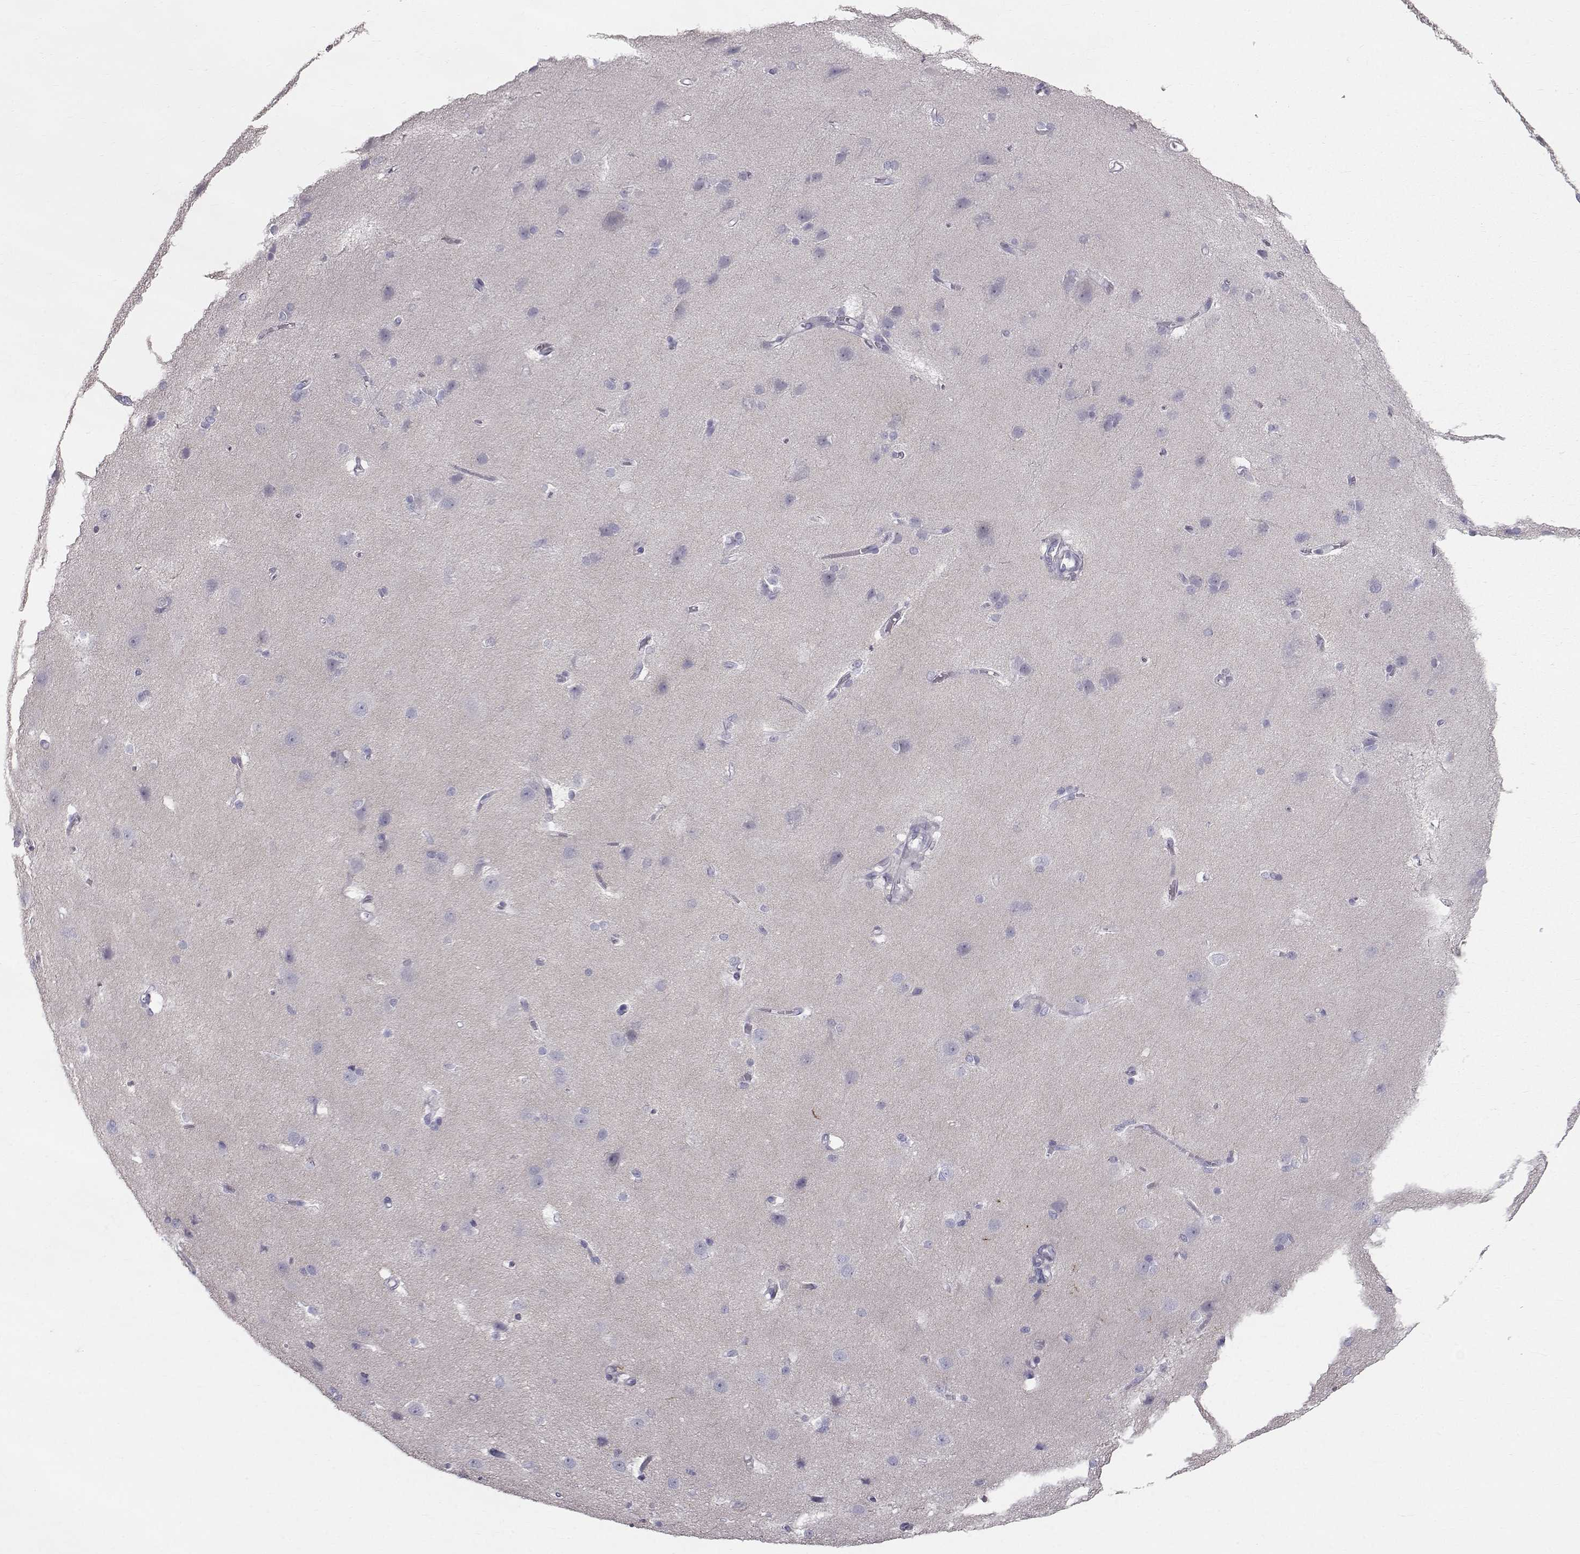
{"staining": {"intensity": "negative", "quantity": "none", "location": "none"}, "tissue": "cerebral cortex", "cell_type": "Endothelial cells", "image_type": "normal", "snomed": [{"axis": "morphology", "description": "Normal tissue, NOS"}, {"axis": "topography", "description": "Cerebral cortex"}], "caption": "An immunohistochemistry (IHC) photomicrograph of normal cerebral cortex is shown. There is no staining in endothelial cells of cerebral cortex. Nuclei are stained in blue.", "gene": "CALCR", "patient": {"sex": "male", "age": 37}}